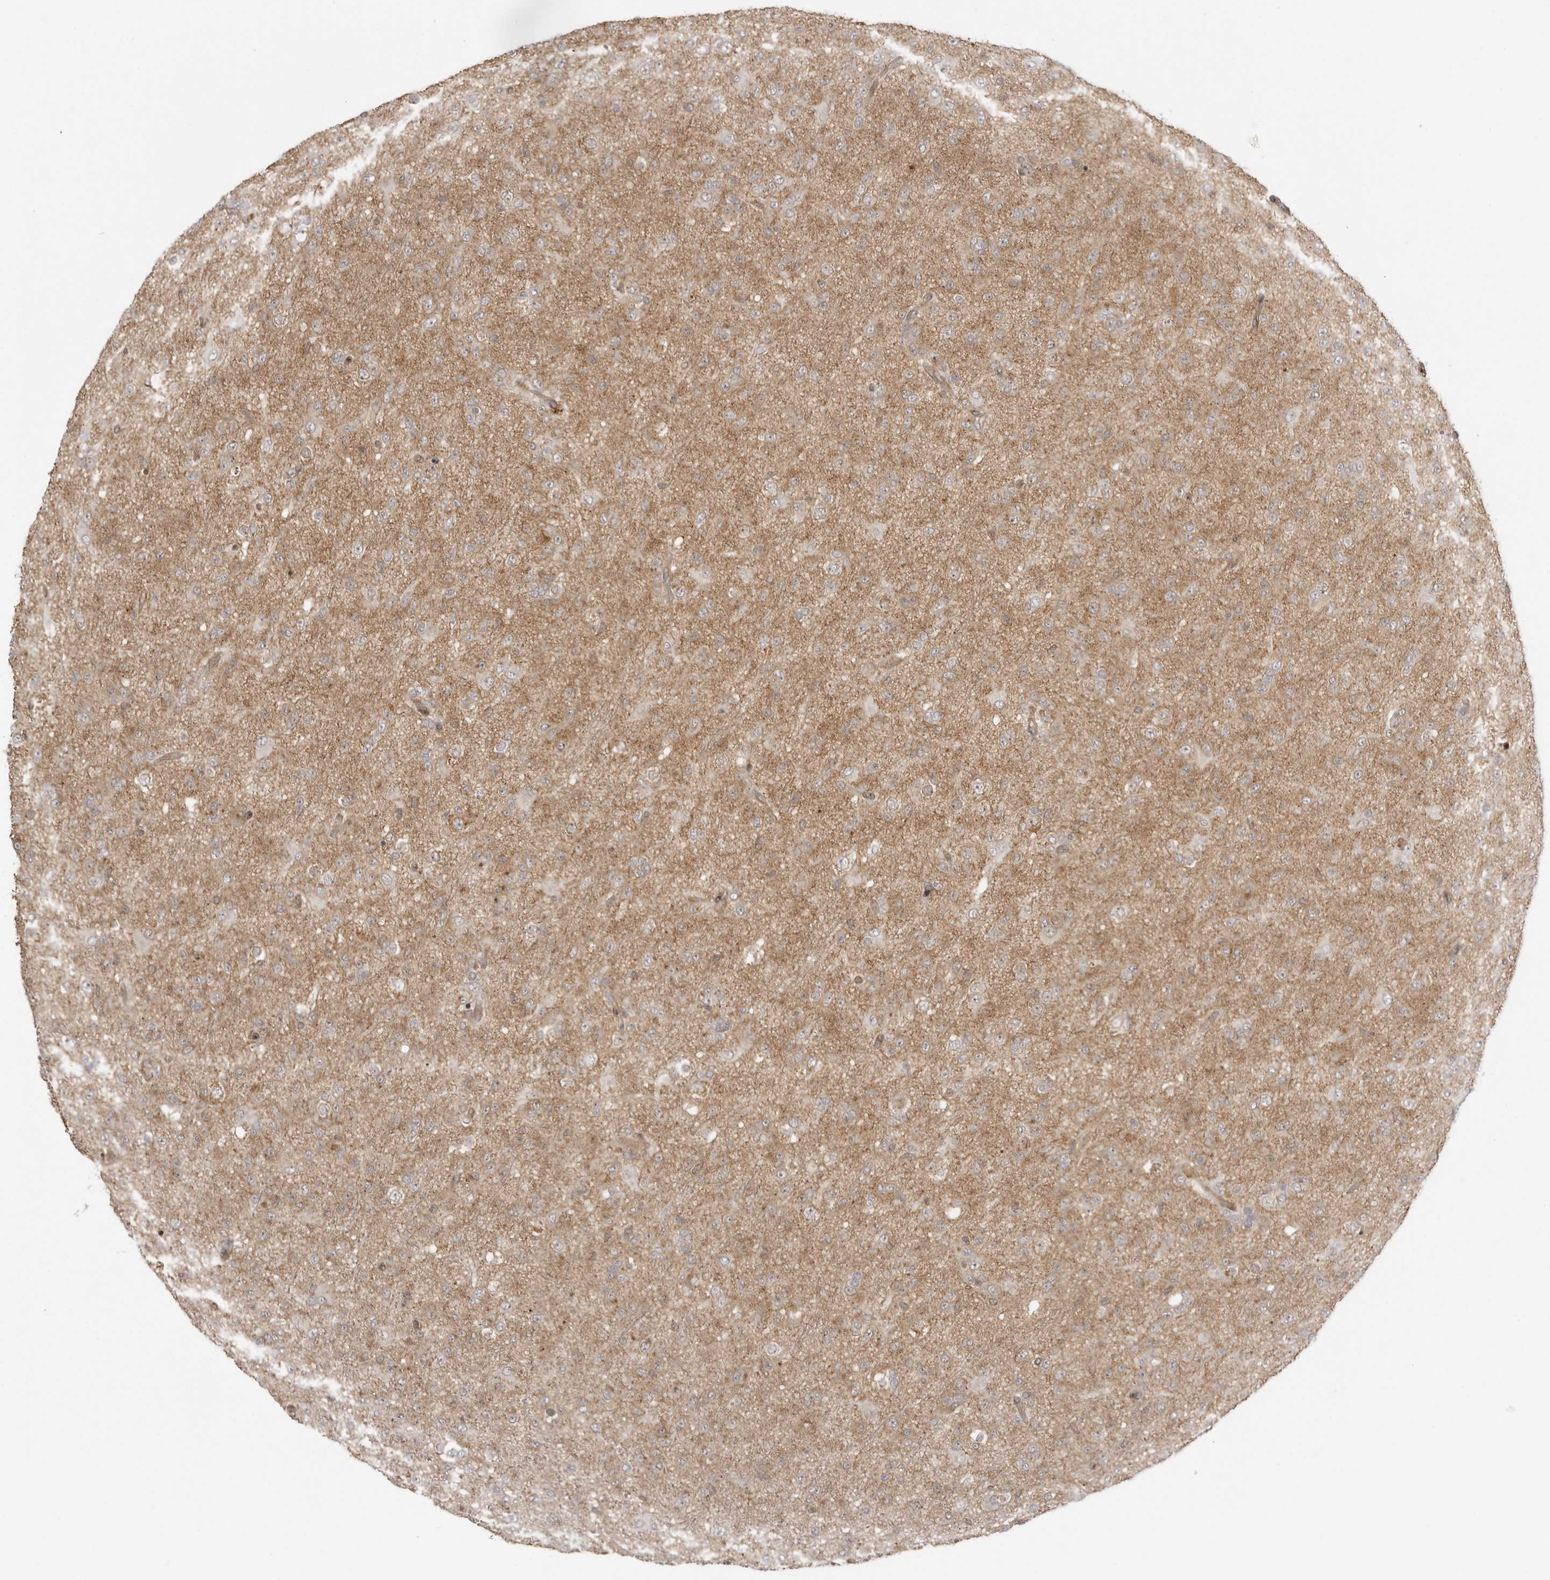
{"staining": {"intensity": "moderate", "quantity": "<25%", "location": "cytoplasmic/membranous"}, "tissue": "glioma", "cell_type": "Tumor cells", "image_type": "cancer", "snomed": [{"axis": "morphology", "description": "Glioma, malignant, Low grade"}, {"axis": "topography", "description": "Brain"}], "caption": "This image displays immunohistochemistry staining of human malignant glioma (low-grade), with low moderate cytoplasmic/membranous expression in approximately <25% of tumor cells.", "gene": "FAT3", "patient": {"sex": "male", "age": 65}}